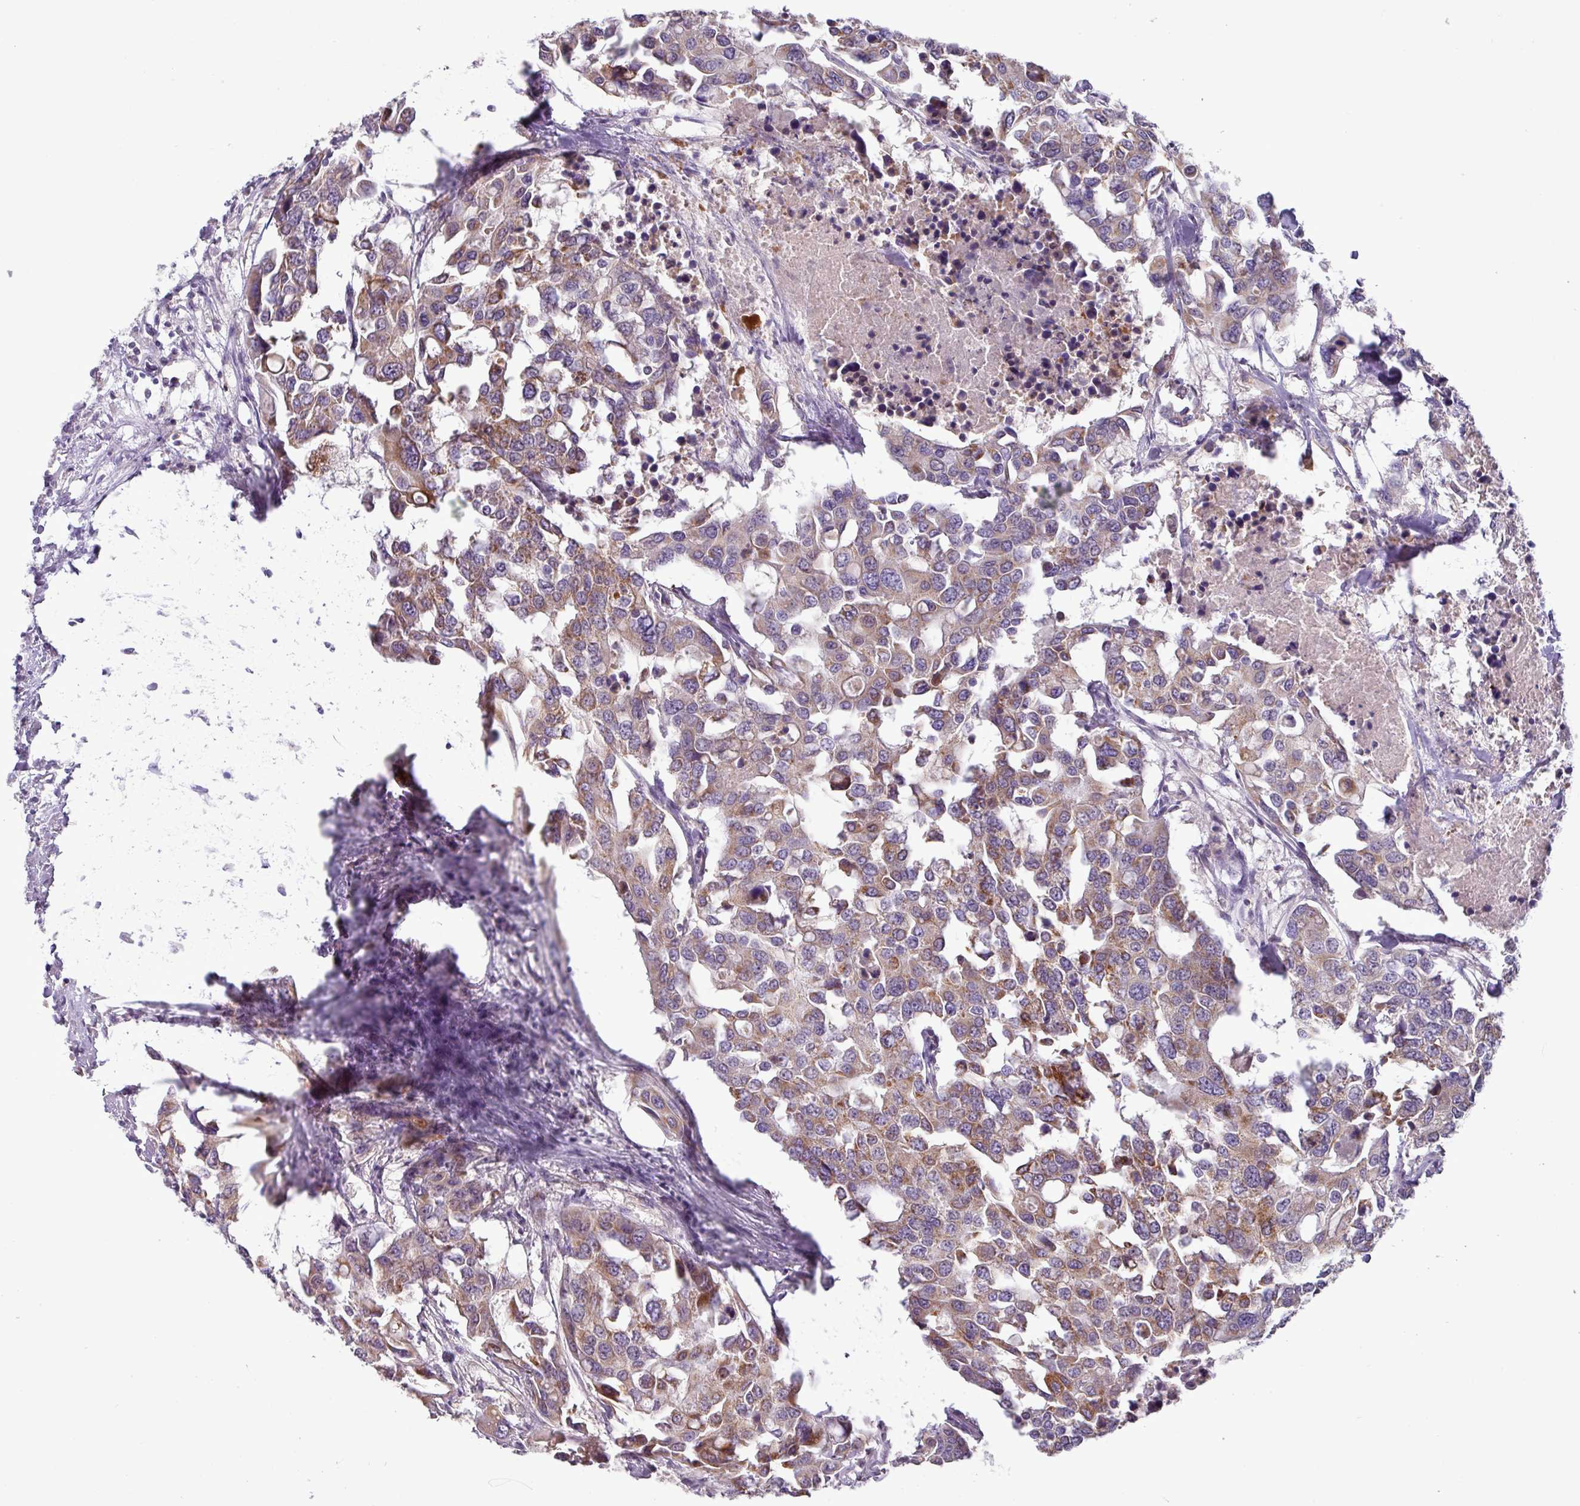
{"staining": {"intensity": "moderate", "quantity": "25%-75%", "location": "cytoplasmic/membranous"}, "tissue": "colorectal cancer", "cell_type": "Tumor cells", "image_type": "cancer", "snomed": [{"axis": "morphology", "description": "Adenocarcinoma, NOS"}, {"axis": "topography", "description": "Colon"}], "caption": "Brown immunohistochemical staining in human colorectal cancer reveals moderate cytoplasmic/membranous positivity in about 25%-75% of tumor cells.", "gene": "TRAPPC1", "patient": {"sex": "male", "age": 77}}